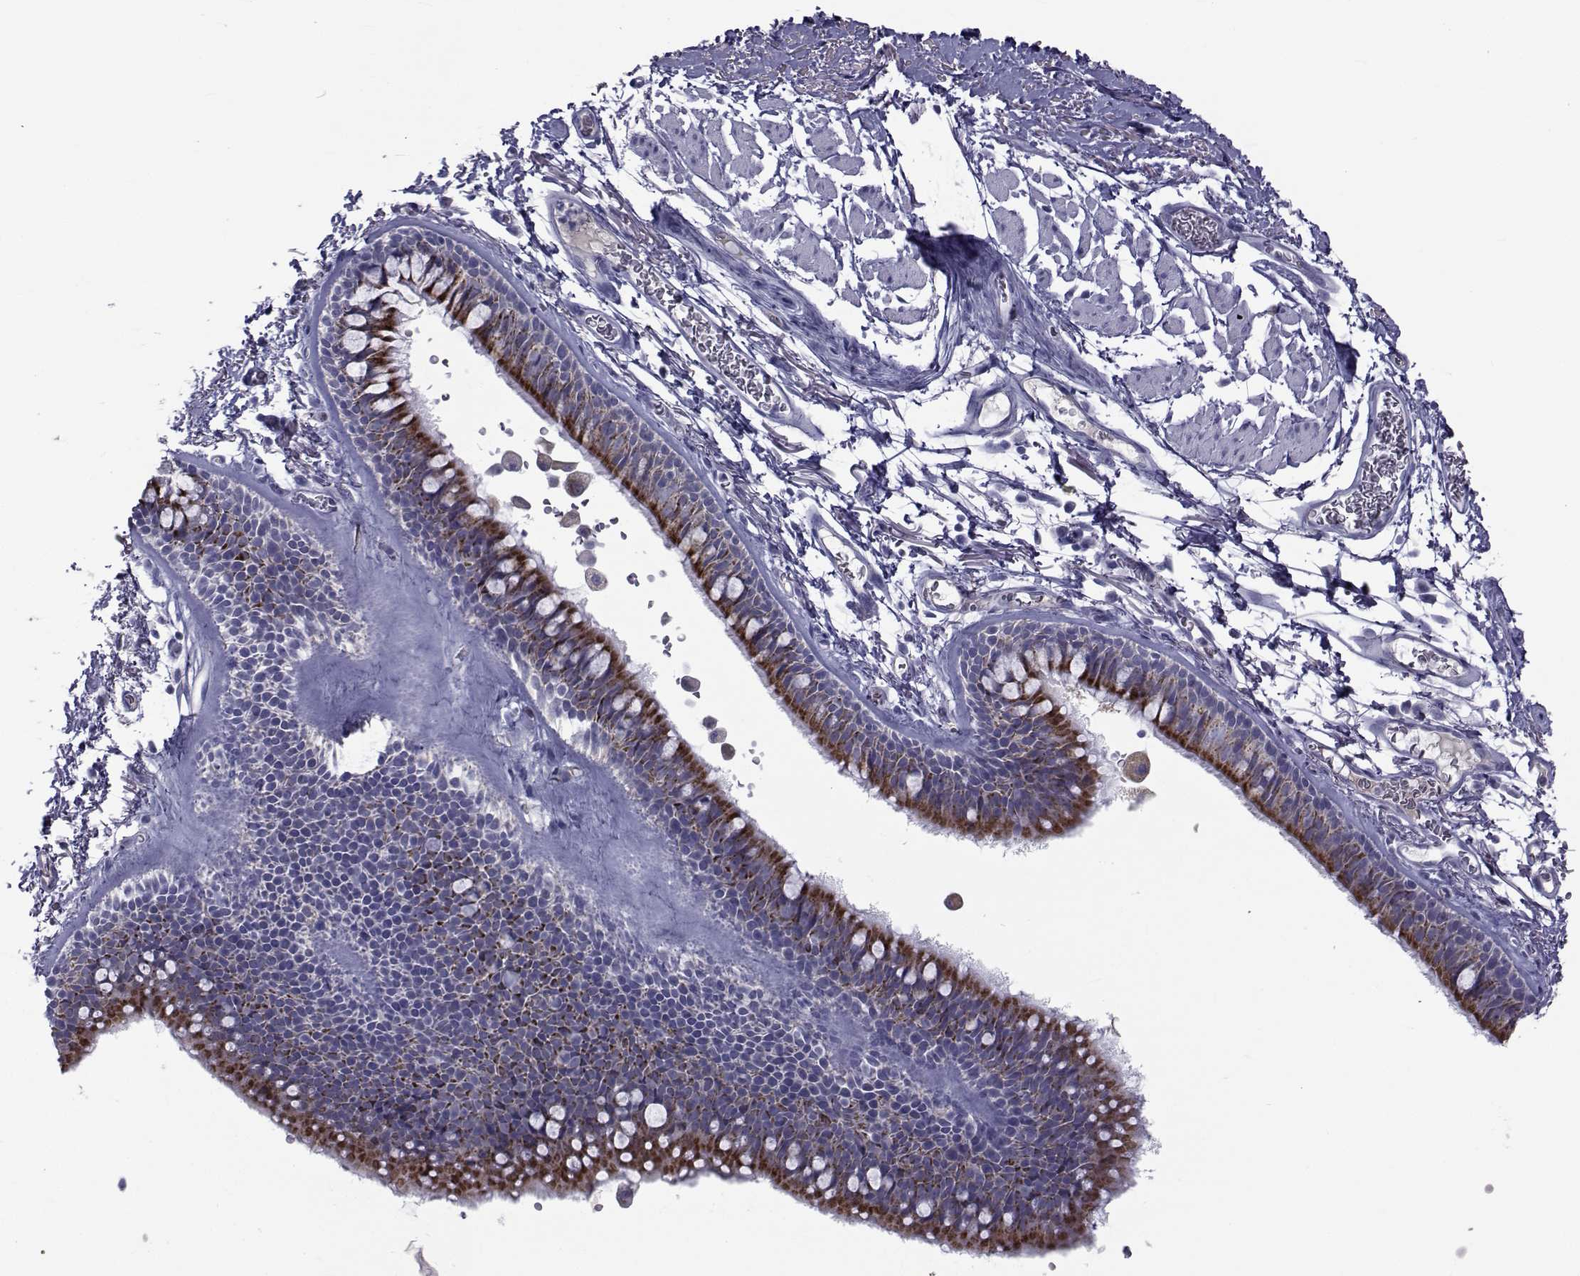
{"staining": {"intensity": "strong", "quantity": "25%-75%", "location": "cytoplasmic/membranous"}, "tissue": "bronchus", "cell_type": "Respiratory epithelial cells", "image_type": "normal", "snomed": [{"axis": "morphology", "description": "Normal tissue, NOS"}, {"axis": "topography", "description": "Cartilage tissue"}, {"axis": "topography", "description": "Bronchus"}], "caption": "Benign bronchus shows strong cytoplasmic/membranous staining in approximately 25%-75% of respiratory epithelial cells (DAB IHC with brightfield microscopy, high magnification)..", "gene": "FDXR", "patient": {"sex": "female", "age": 79}}